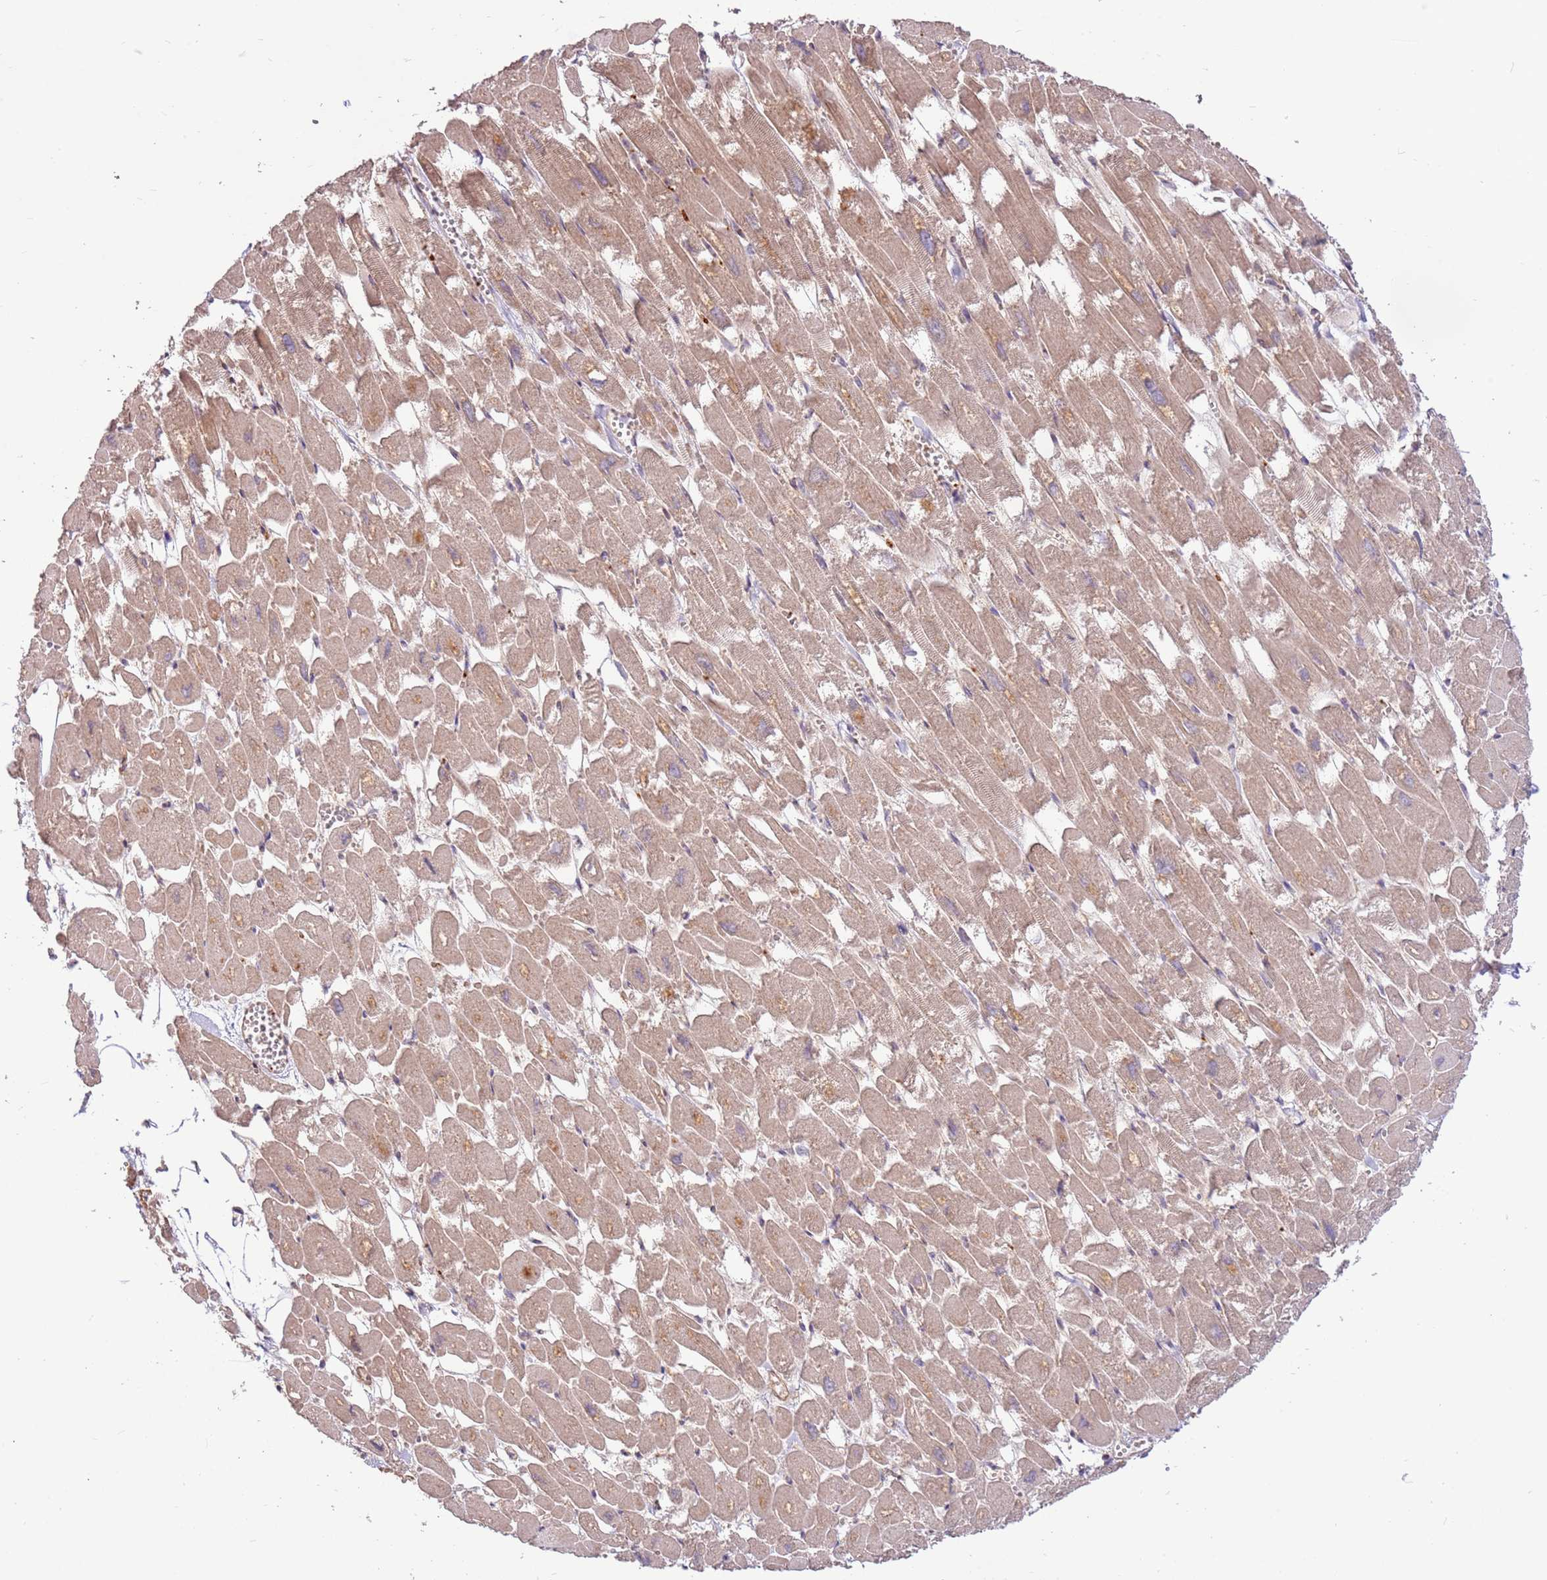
{"staining": {"intensity": "weak", "quantity": ">75%", "location": "cytoplasmic/membranous,nuclear"}, "tissue": "heart muscle", "cell_type": "Cardiomyocytes", "image_type": "normal", "snomed": [{"axis": "morphology", "description": "Normal tissue, NOS"}, {"axis": "topography", "description": "Heart"}], "caption": "The photomicrograph demonstrates a brown stain indicating the presence of a protein in the cytoplasmic/membranous,nuclear of cardiomyocytes in heart muscle.", "gene": "CCDC112", "patient": {"sex": "male", "age": 54}}